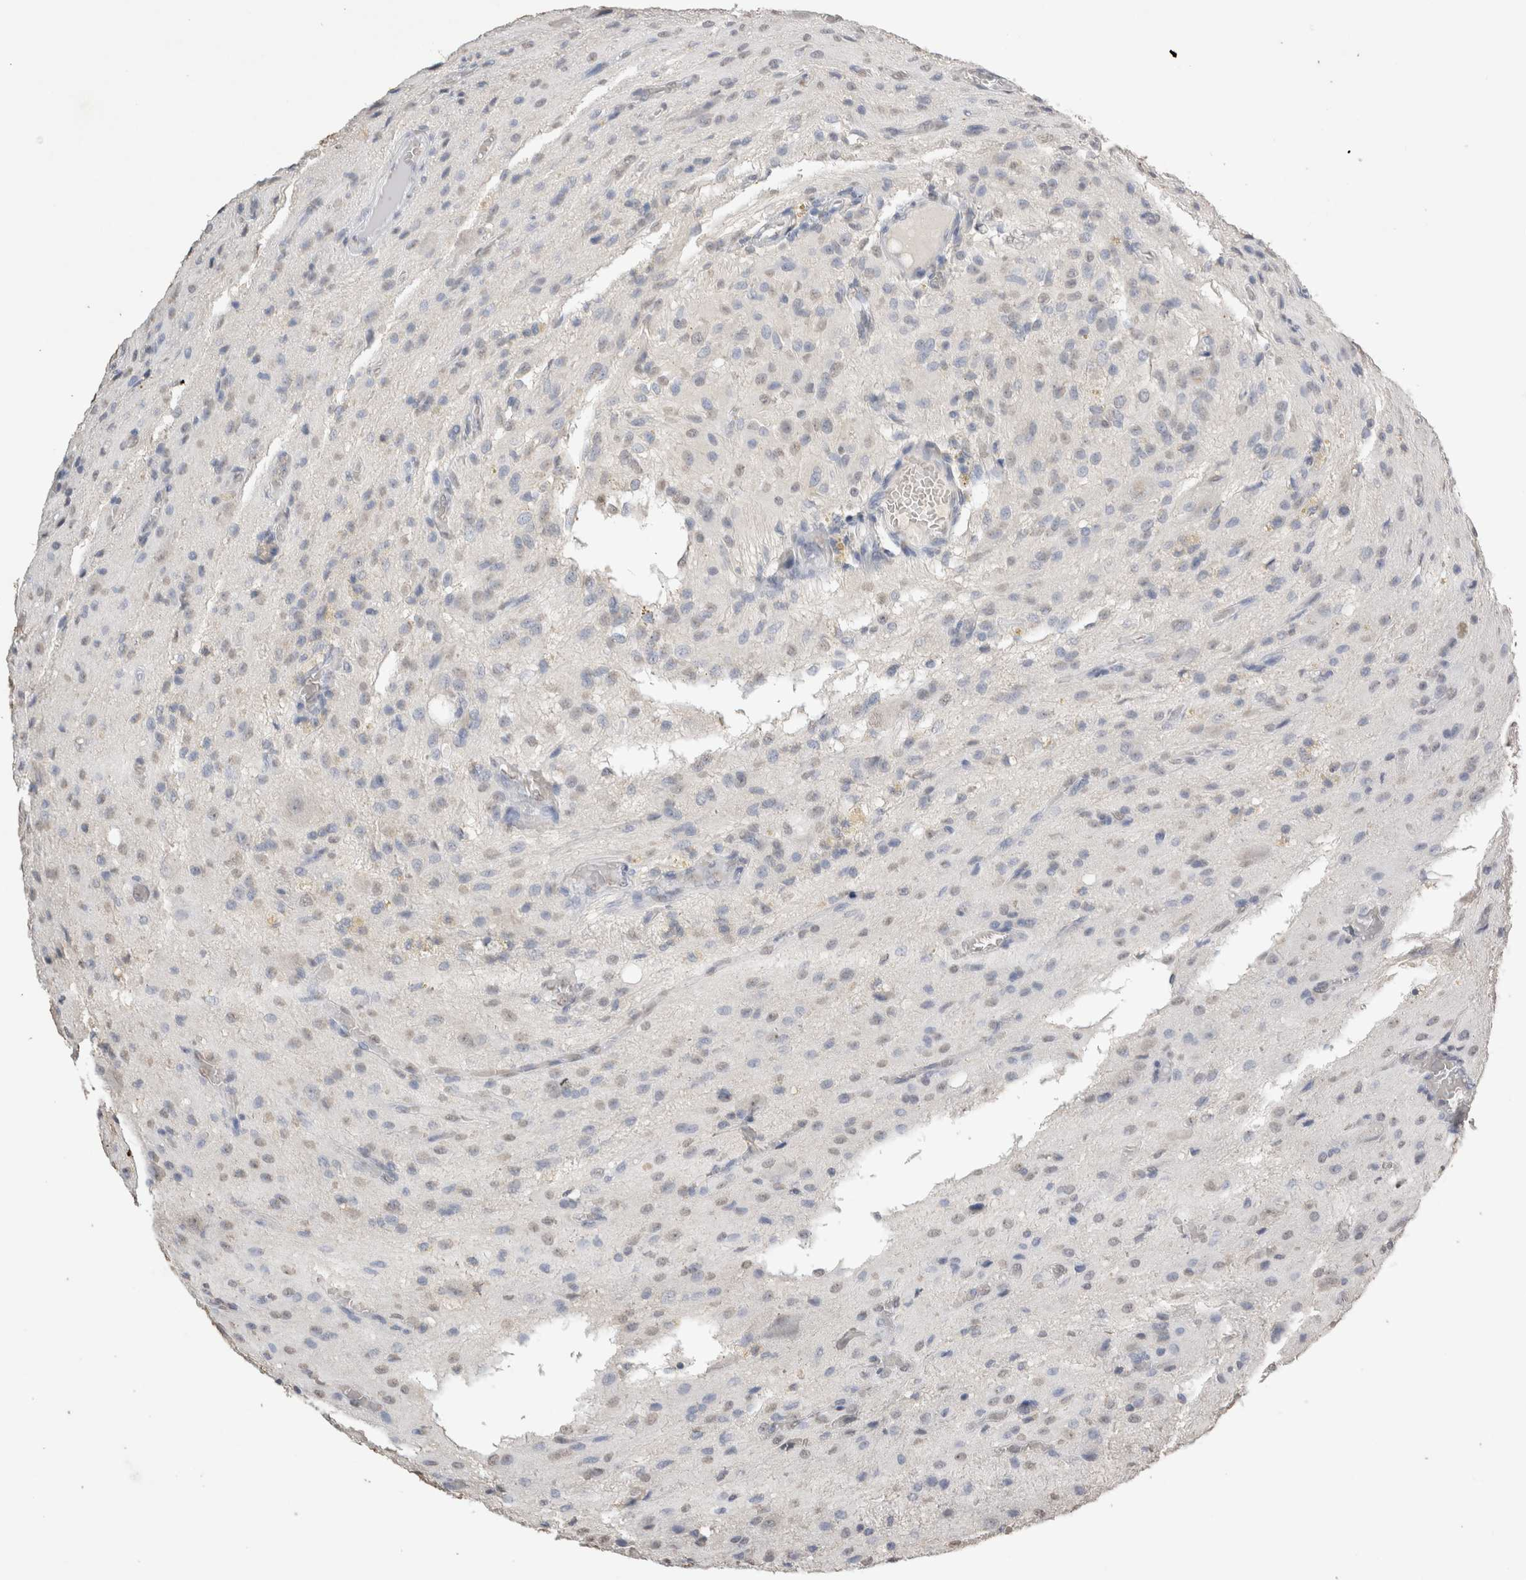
{"staining": {"intensity": "negative", "quantity": "none", "location": "none"}, "tissue": "glioma", "cell_type": "Tumor cells", "image_type": "cancer", "snomed": [{"axis": "morphology", "description": "Glioma, malignant, High grade"}, {"axis": "topography", "description": "Brain"}], "caption": "Malignant high-grade glioma stained for a protein using immunohistochemistry exhibits no positivity tumor cells.", "gene": "LGALS2", "patient": {"sex": "female", "age": 59}}